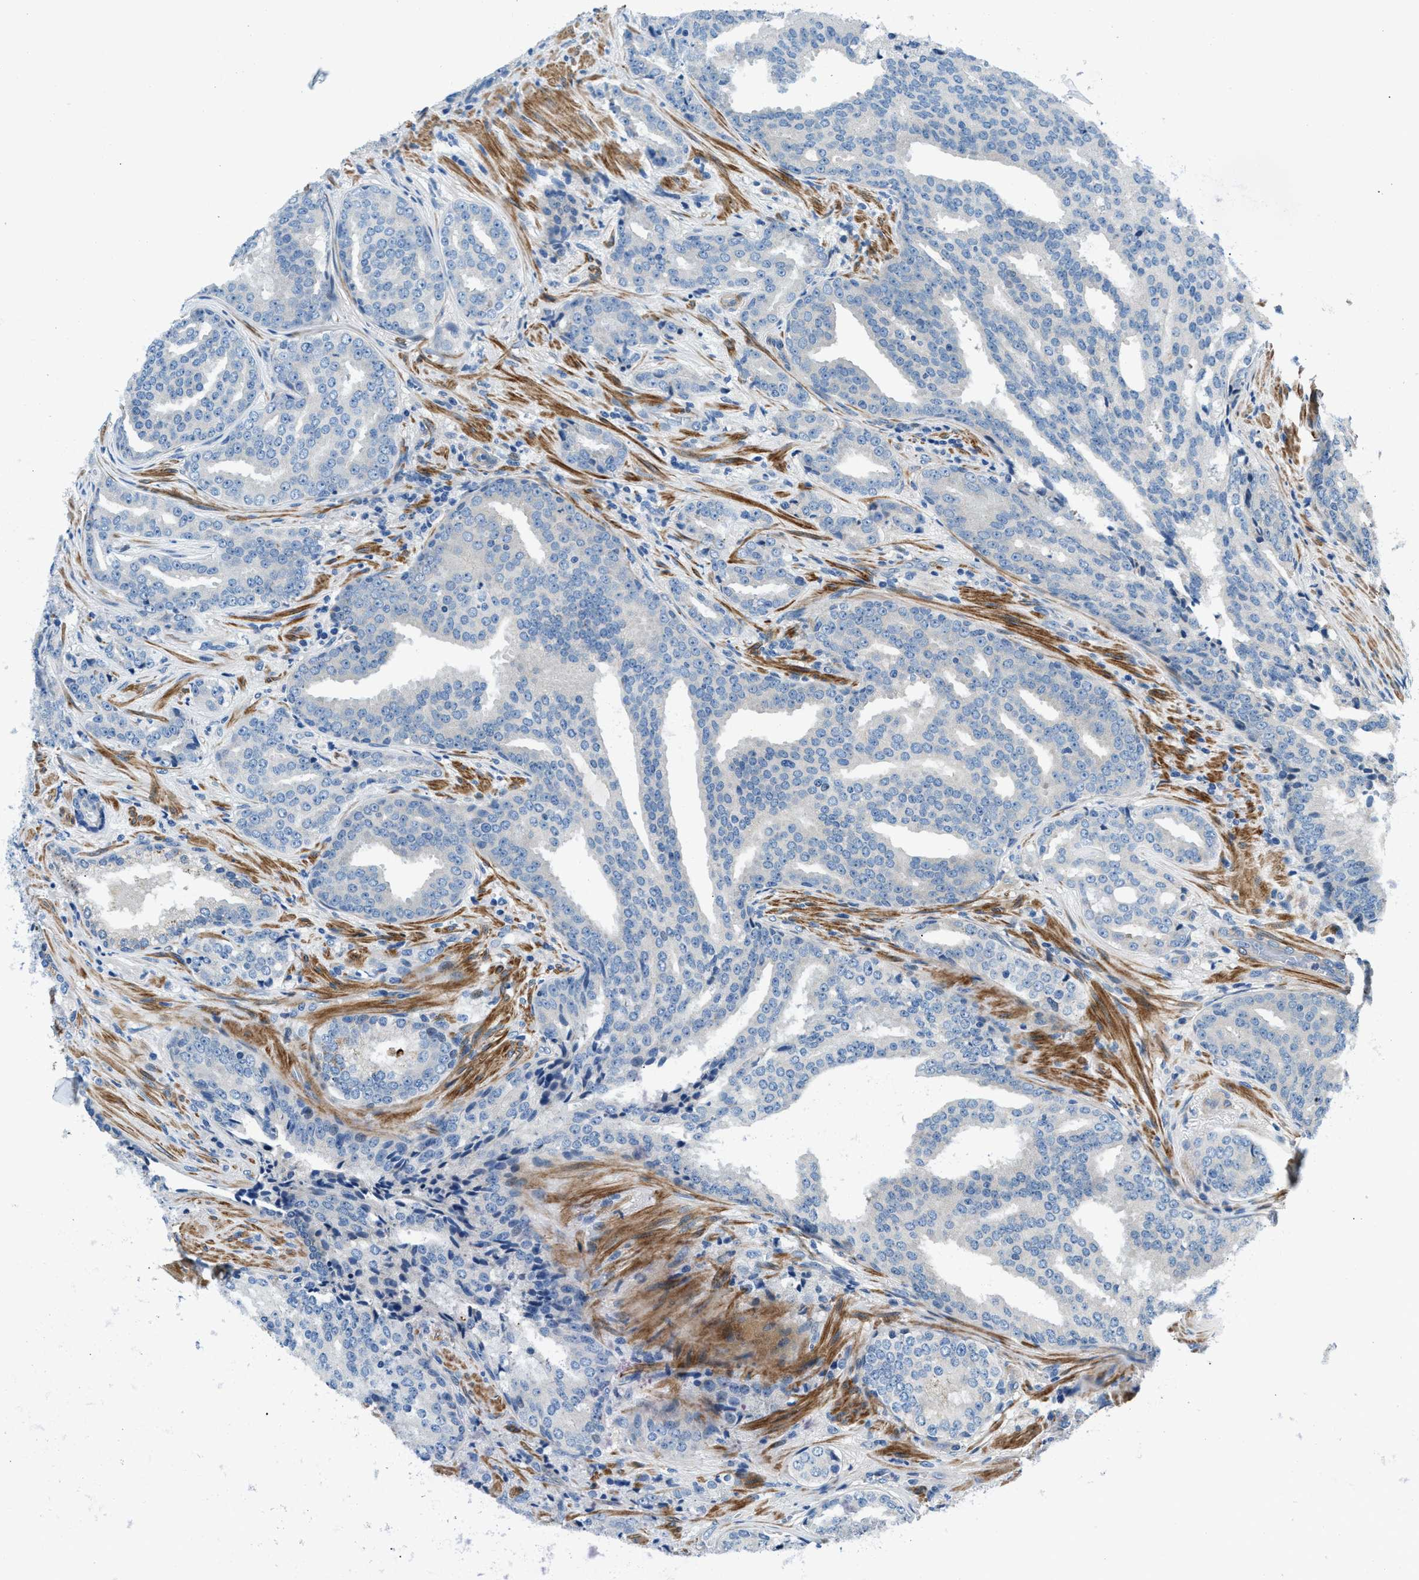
{"staining": {"intensity": "negative", "quantity": "none", "location": "none"}, "tissue": "prostate cancer", "cell_type": "Tumor cells", "image_type": "cancer", "snomed": [{"axis": "morphology", "description": "Adenocarcinoma, High grade"}, {"axis": "topography", "description": "Prostate"}], "caption": "Protein analysis of prostate adenocarcinoma (high-grade) demonstrates no significant staining in tumor cells.", "gene": "CDRT4", "patient": {"sex": "male", "age": 71}}